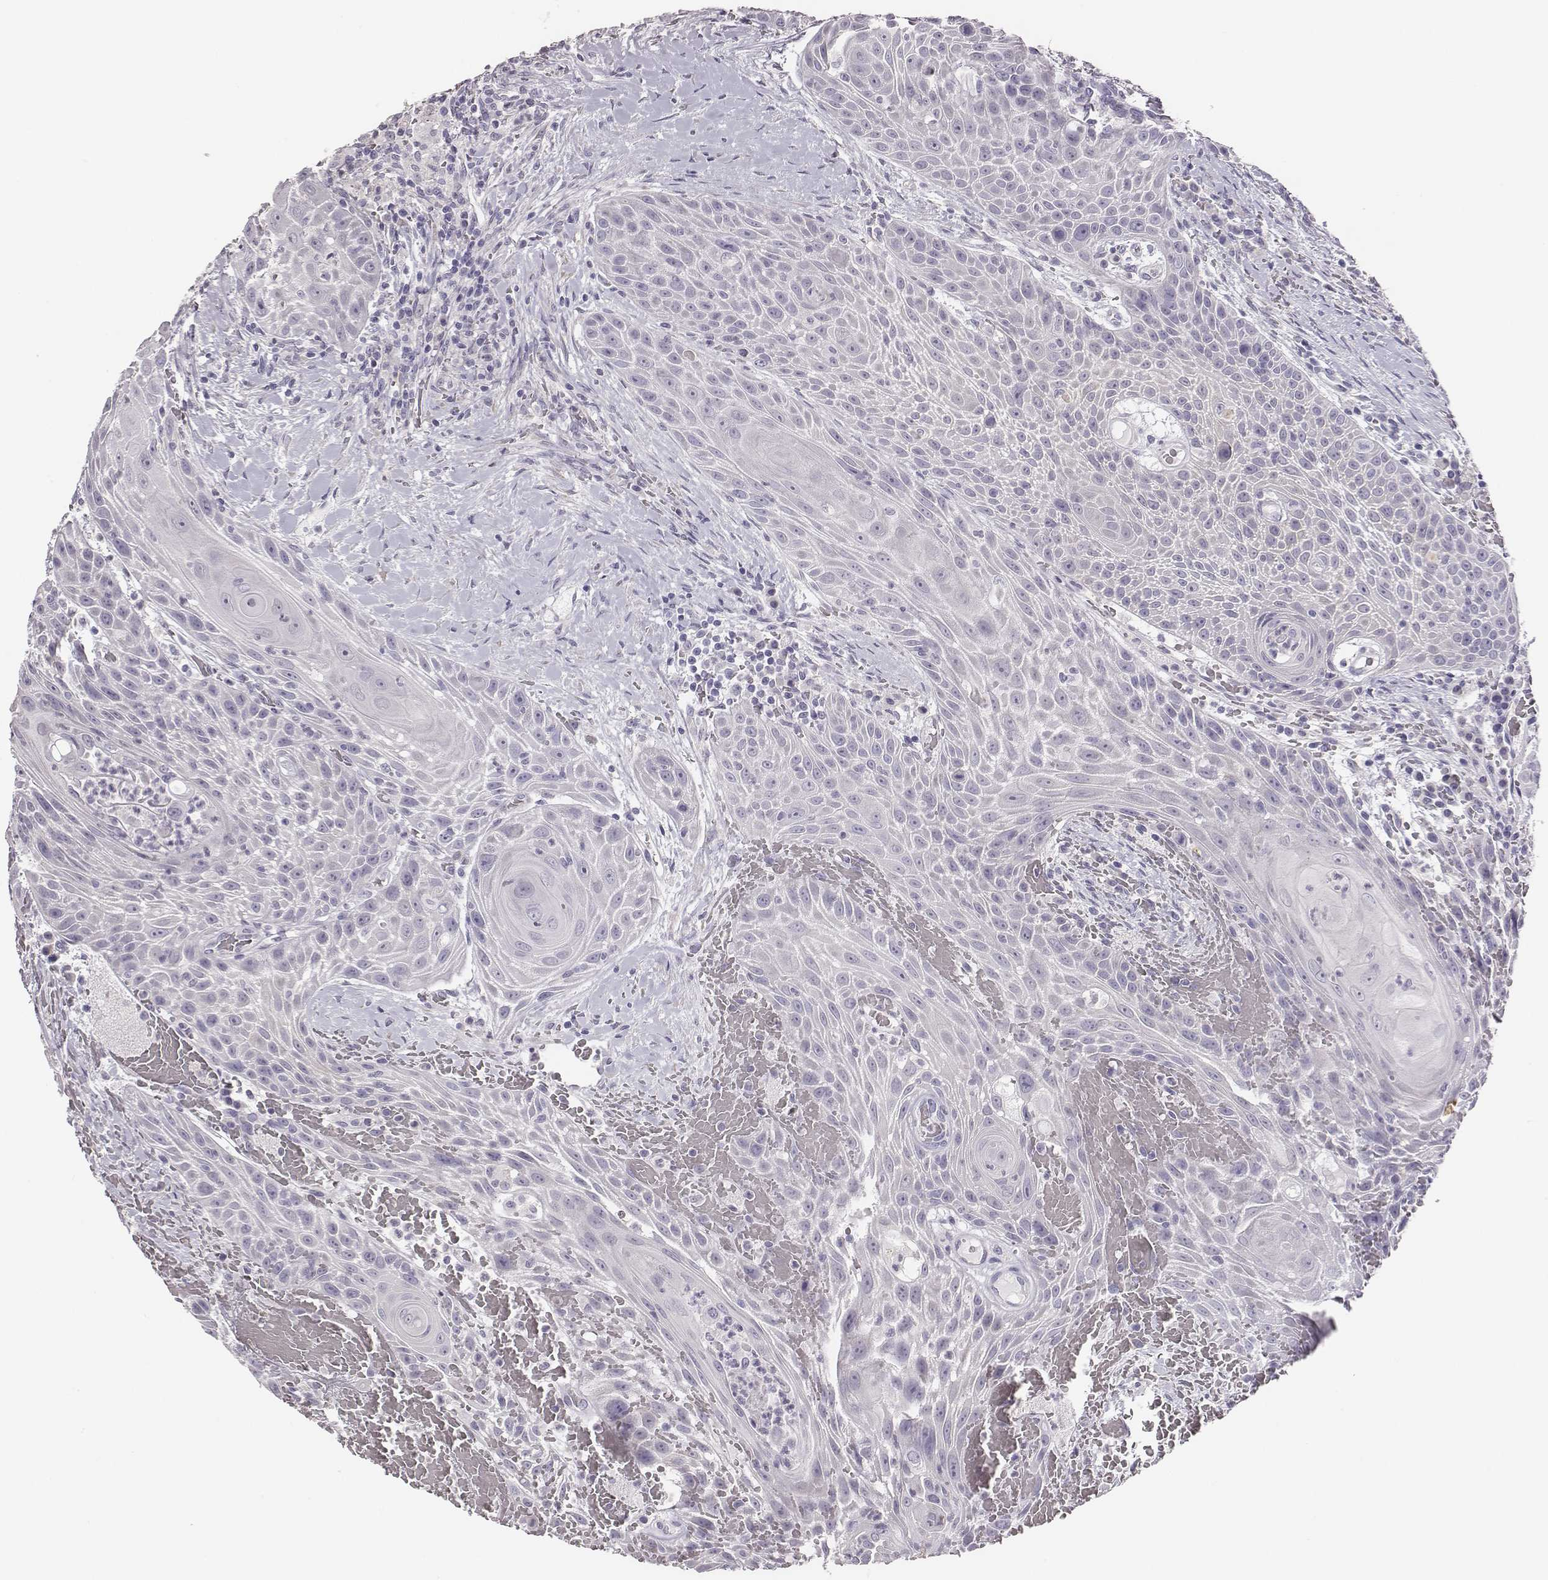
{"staining": {"intensity": "negative", "quantity": "none", "location": "none"}, "tissue": "head and neck cancer", "cell_type": "Tumor cells", "image_type": "cancer", "snomed": [{"axis": "morphology", "description": "Squamous cell carcinoma, NOS"}, {"axis": "topography", "description": "Head-Neck"}], "caption": "High power microscopy micrograph of an immunohistochemistry histopathology image of head and neck squamous cell carcinoma, revealing no significant positivity in tumor cells.", "gene": "GUCA1A", "patient": {"sex": "male", "age": 69}}